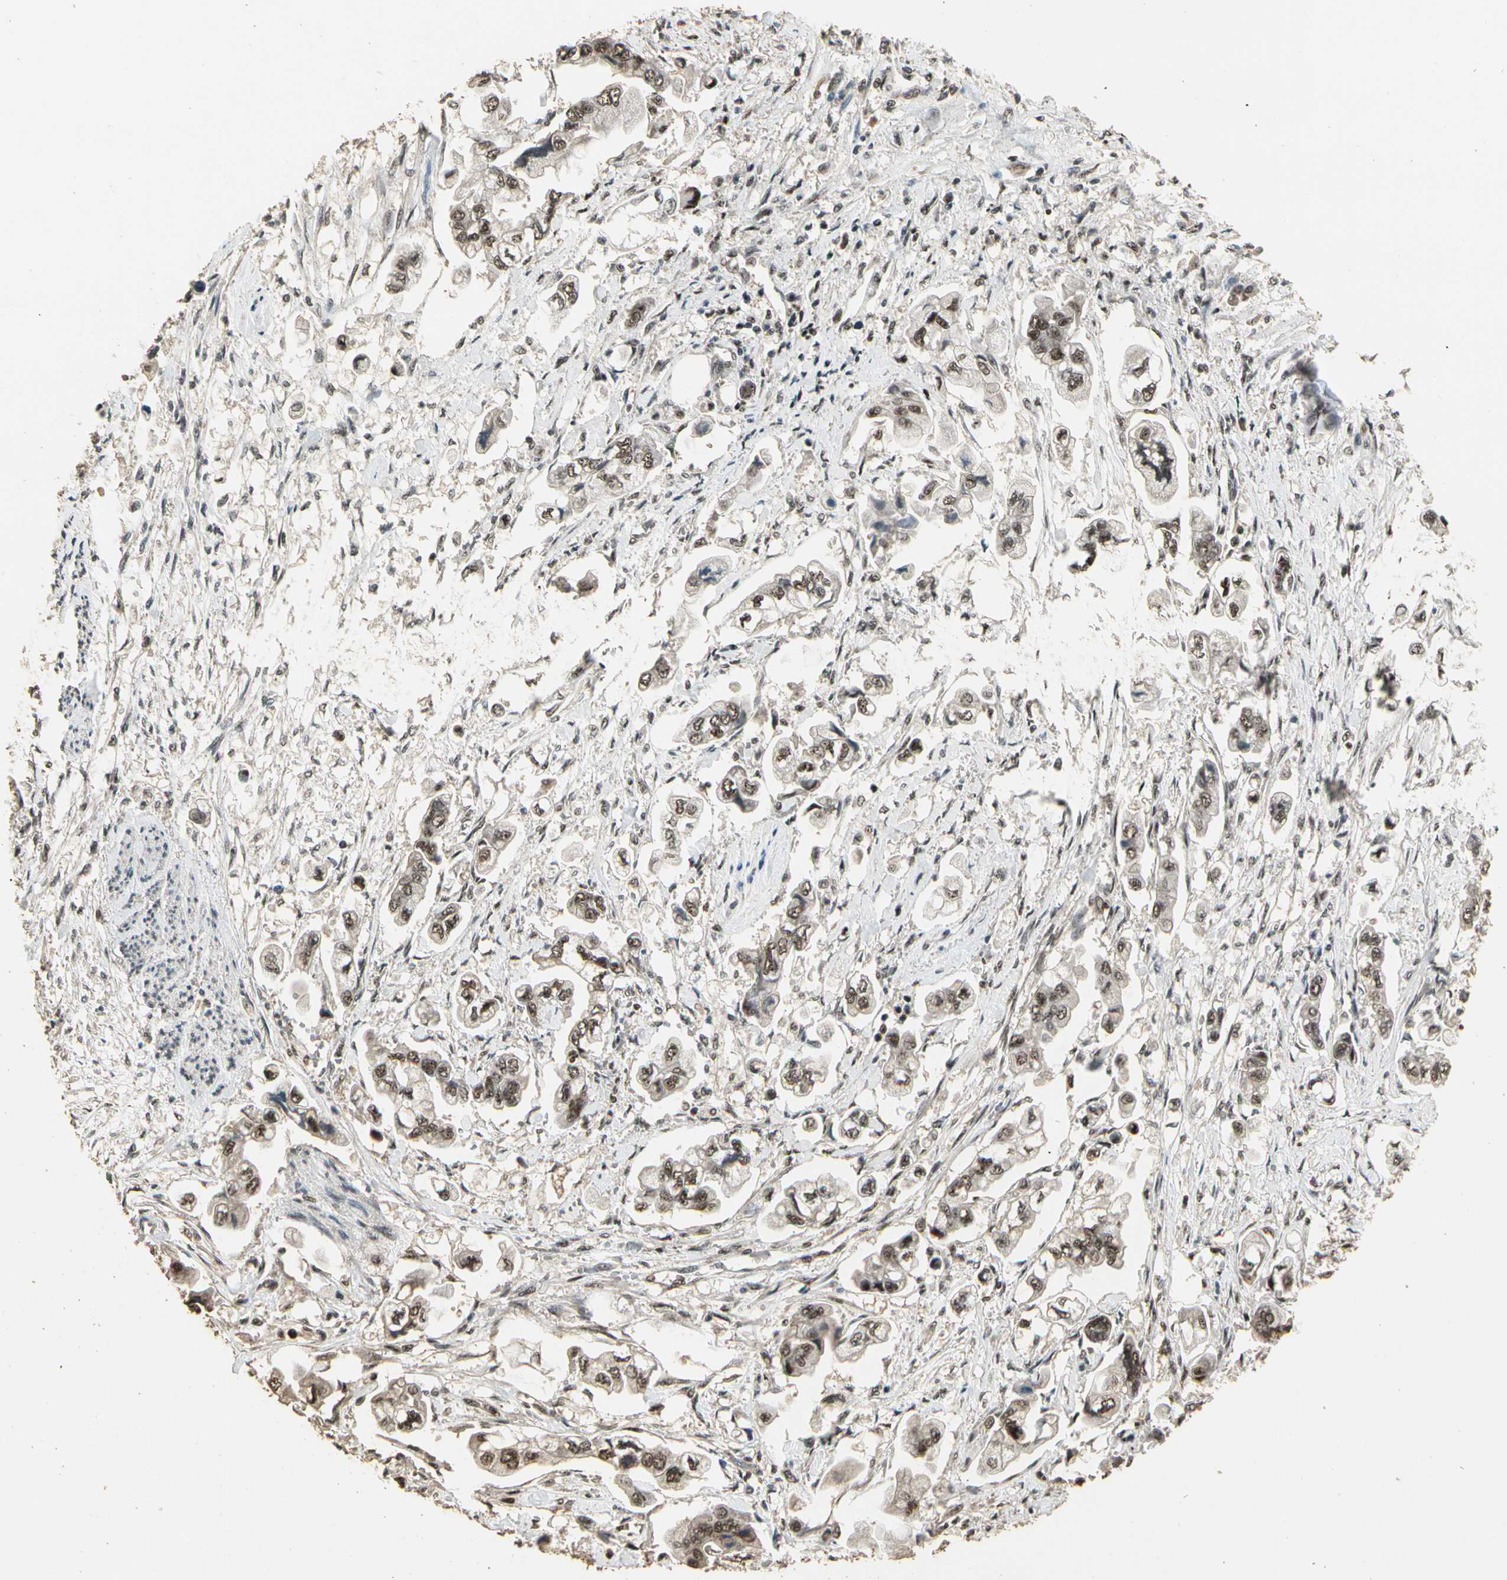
{"staining": {"intensity": "moderate", "quantity": ">75%", "location": "nuclear"}, "tissue": "stomach cancer", "cell_type": "Tumor cells", "image_type": "cancer", "snomed": [{"axis": "morphology", "description": "Adenocarcinoma, NOS"}, {"axis": "topography", "description": "Stomach"}], "caption": "Stomach cancer stained for a protein demonstrates moderate nuclear positivity in tumor cells.", "gene": "RBM25", "patient": {"sex": "male", "age": 62}}